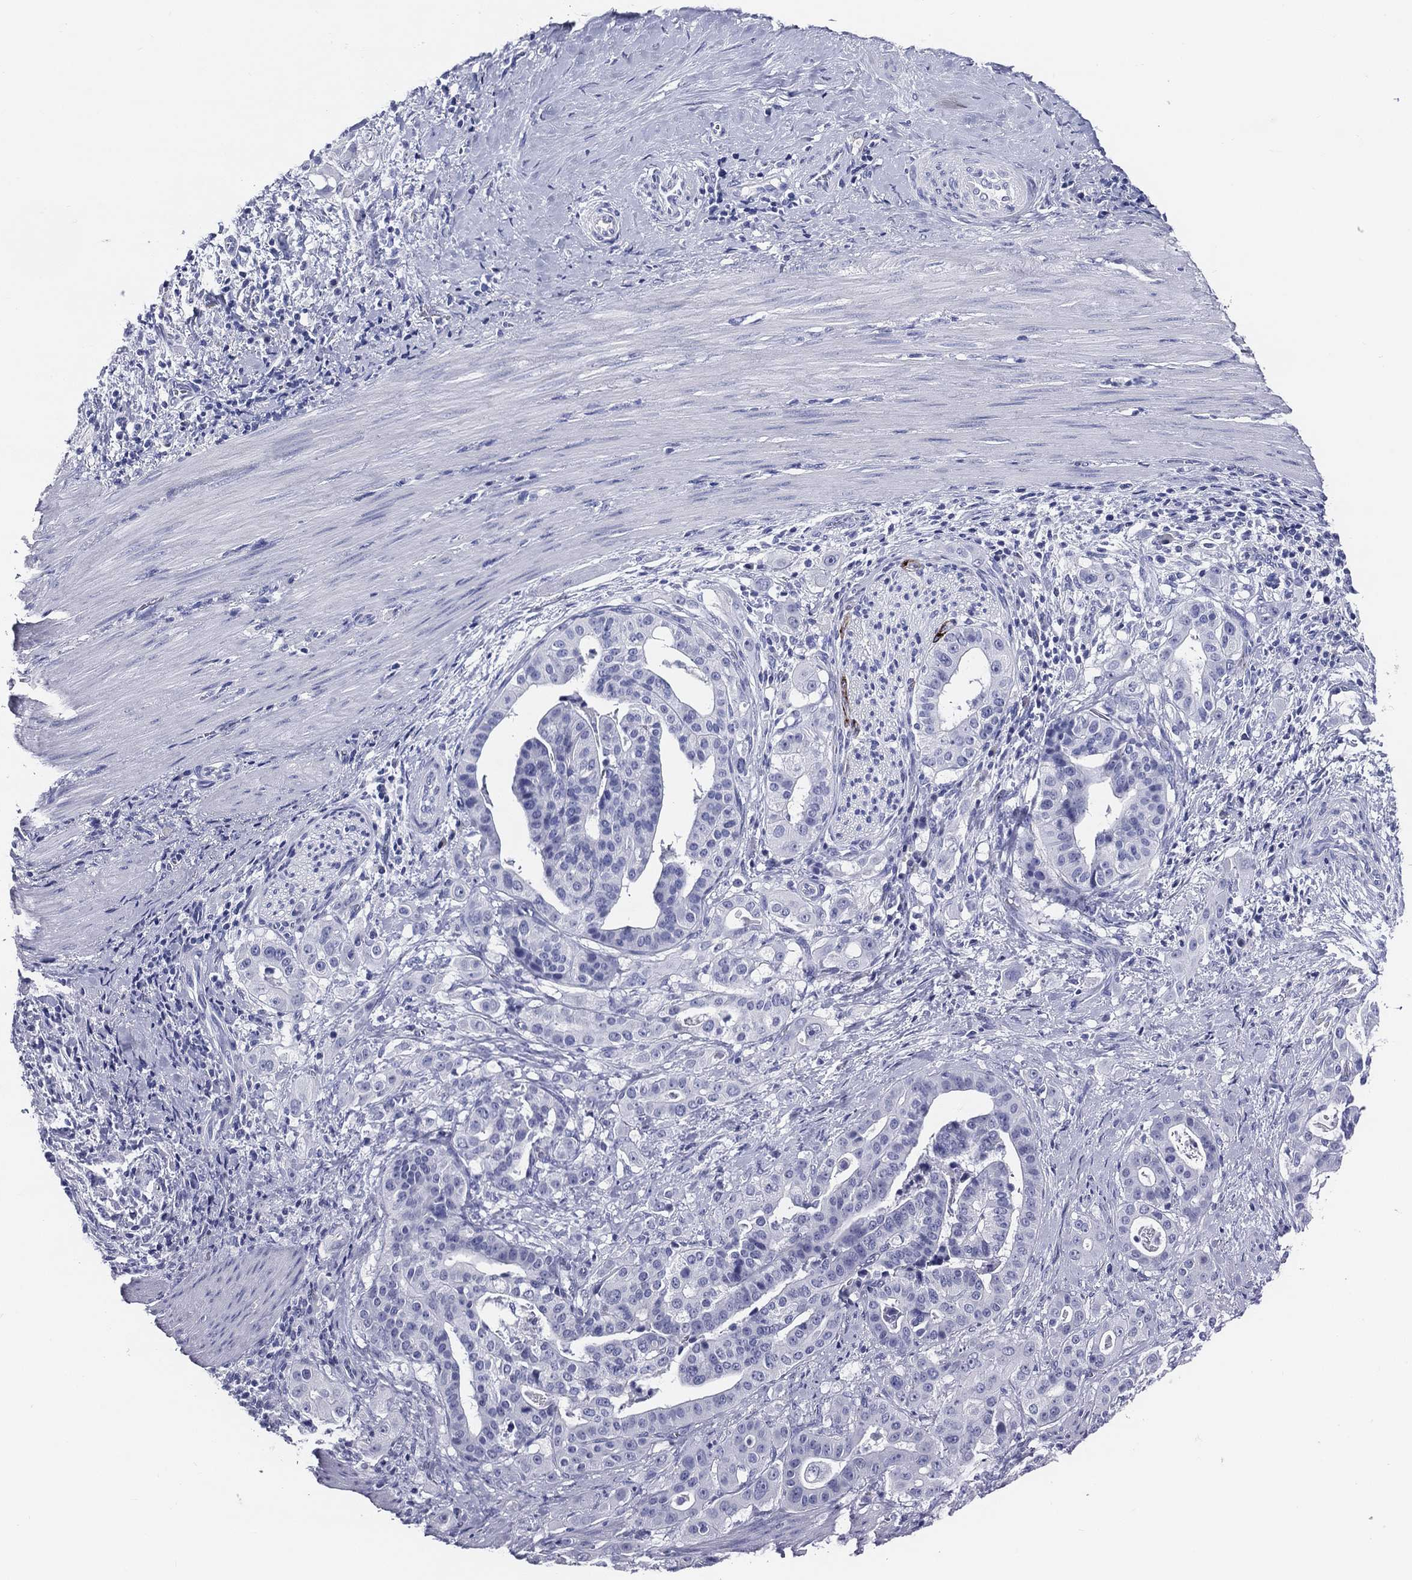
{"staining": {"intensity": "negative", "quantity": "none", "location": "none"}, "tissue": "stomach cancer", "cell_type": "Tumor cells", "image_type": "cancer", "snomed": [{"axis": "morphology", "description": "Adenocarcinoma, NOS"}, {"axis": "topography", "description": "Stomach"}], "caption": "Immunohistochemical staining of human adenocarcinoma (stomach) reveals no significant staining in tumor cells.", "gene": "ACE2", "patient": {"sex": "male", "age": 48}}